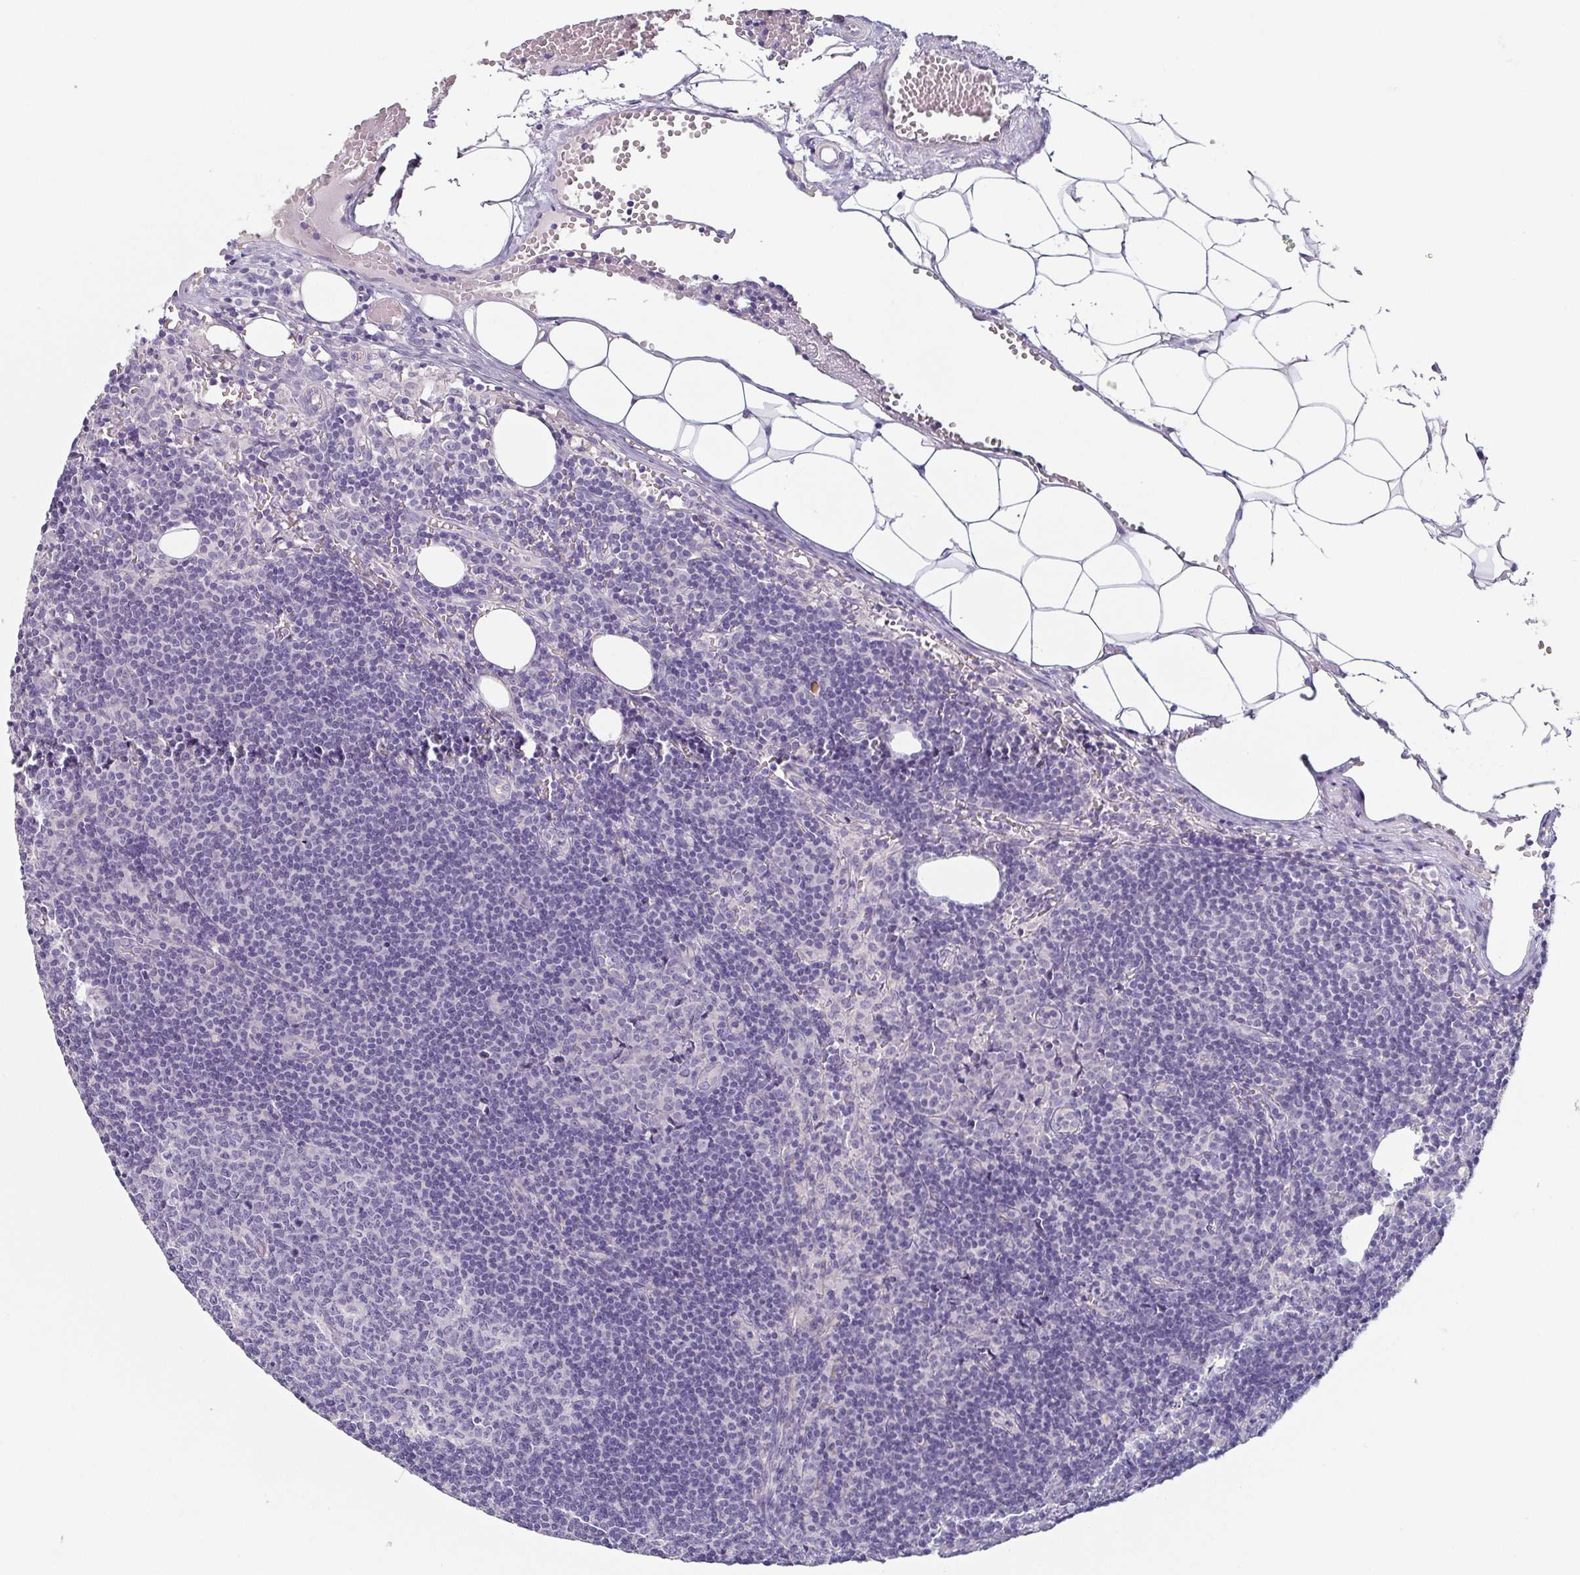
{"staining": {"intensity": "negative", "quantity": "none", "location": "none"}, "tissue": "lymph node", "cell_type": "Germinal center cells", "image_type": "normal", "snomed": [{"axis": "morphology", "description": "Normal tissue, NOS"}, {"axis": "topography", "description": "Lymph node"}], "caption": "This is a image of IHC staining of normal lymph node, which shows no positivity in germinal center cells.", "gene": "COL17A1", "patient": {"sex": "female", "age": 41}}